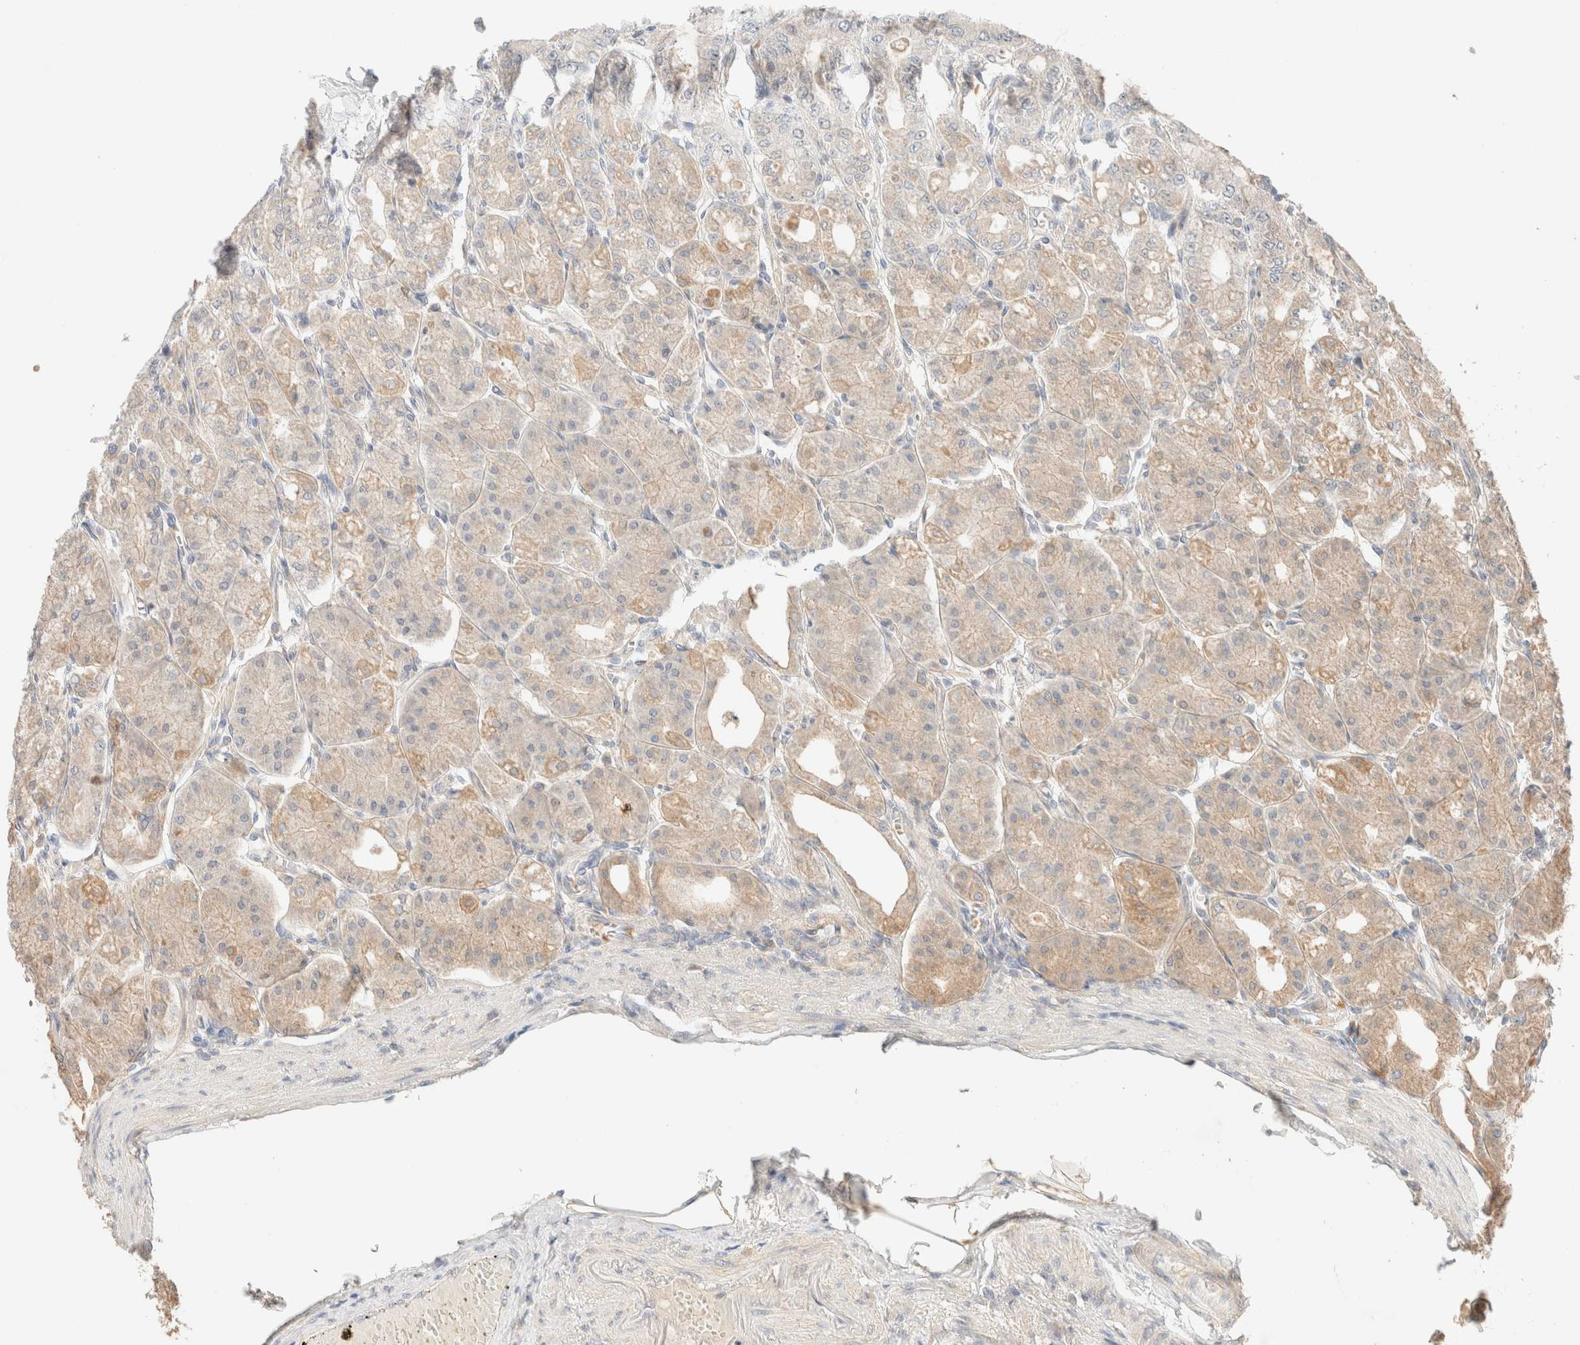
{"staining": {"intensity": "weak", "quantity": "<25%", "location": "cytoplasmic/membranous"}, "tissue": "stomach", "cell_type": "Glandular cells", "image_type": "normal", "snomed": [{"axis": "morphology", "description": "Normal tissue, NOS"}, {"axis": "topography", "description": "Stomach, lower"}], "caption": "Immunohistochemical staining of unremarkable human stomach displays no significant positivity in glandular cells.", "gene": "SARM1", "patient": {"sex": "male", "age": 71}}